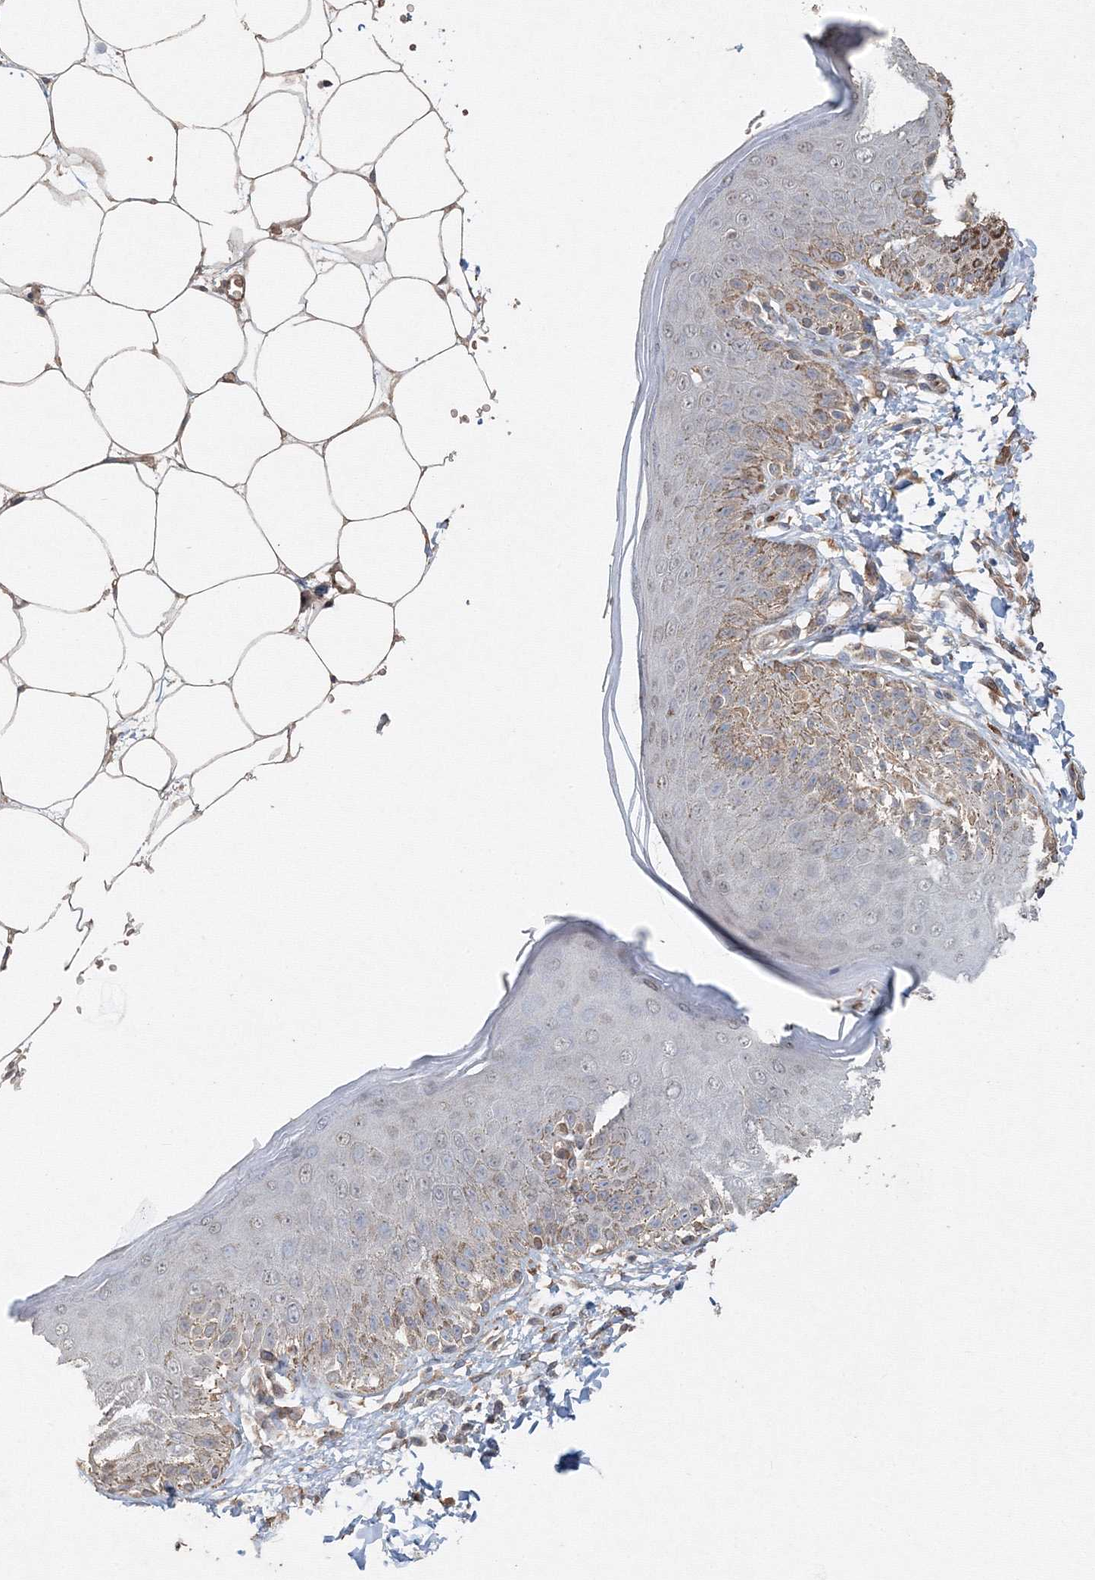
{"staining": {"intensity": "weak", "quantity": "<25%", "location": "cytoplasmic/membranous"}, "tissue": "skin", "cell_type": "Epidermal cells", "image_type": "normal", "snomed": [{"axis": "morphology", "description": "Normal tissue, NOS"}, {"axis": "topography", "description": "Anal"}], "caption": "Immunohistochemistry (IHC) photomicrograph of normal skin: skin stained with DAB reveals no significant protein staining in epidermal cells.", "gene": "NALF2", "patient": {"sex": "male", "age": 44}}